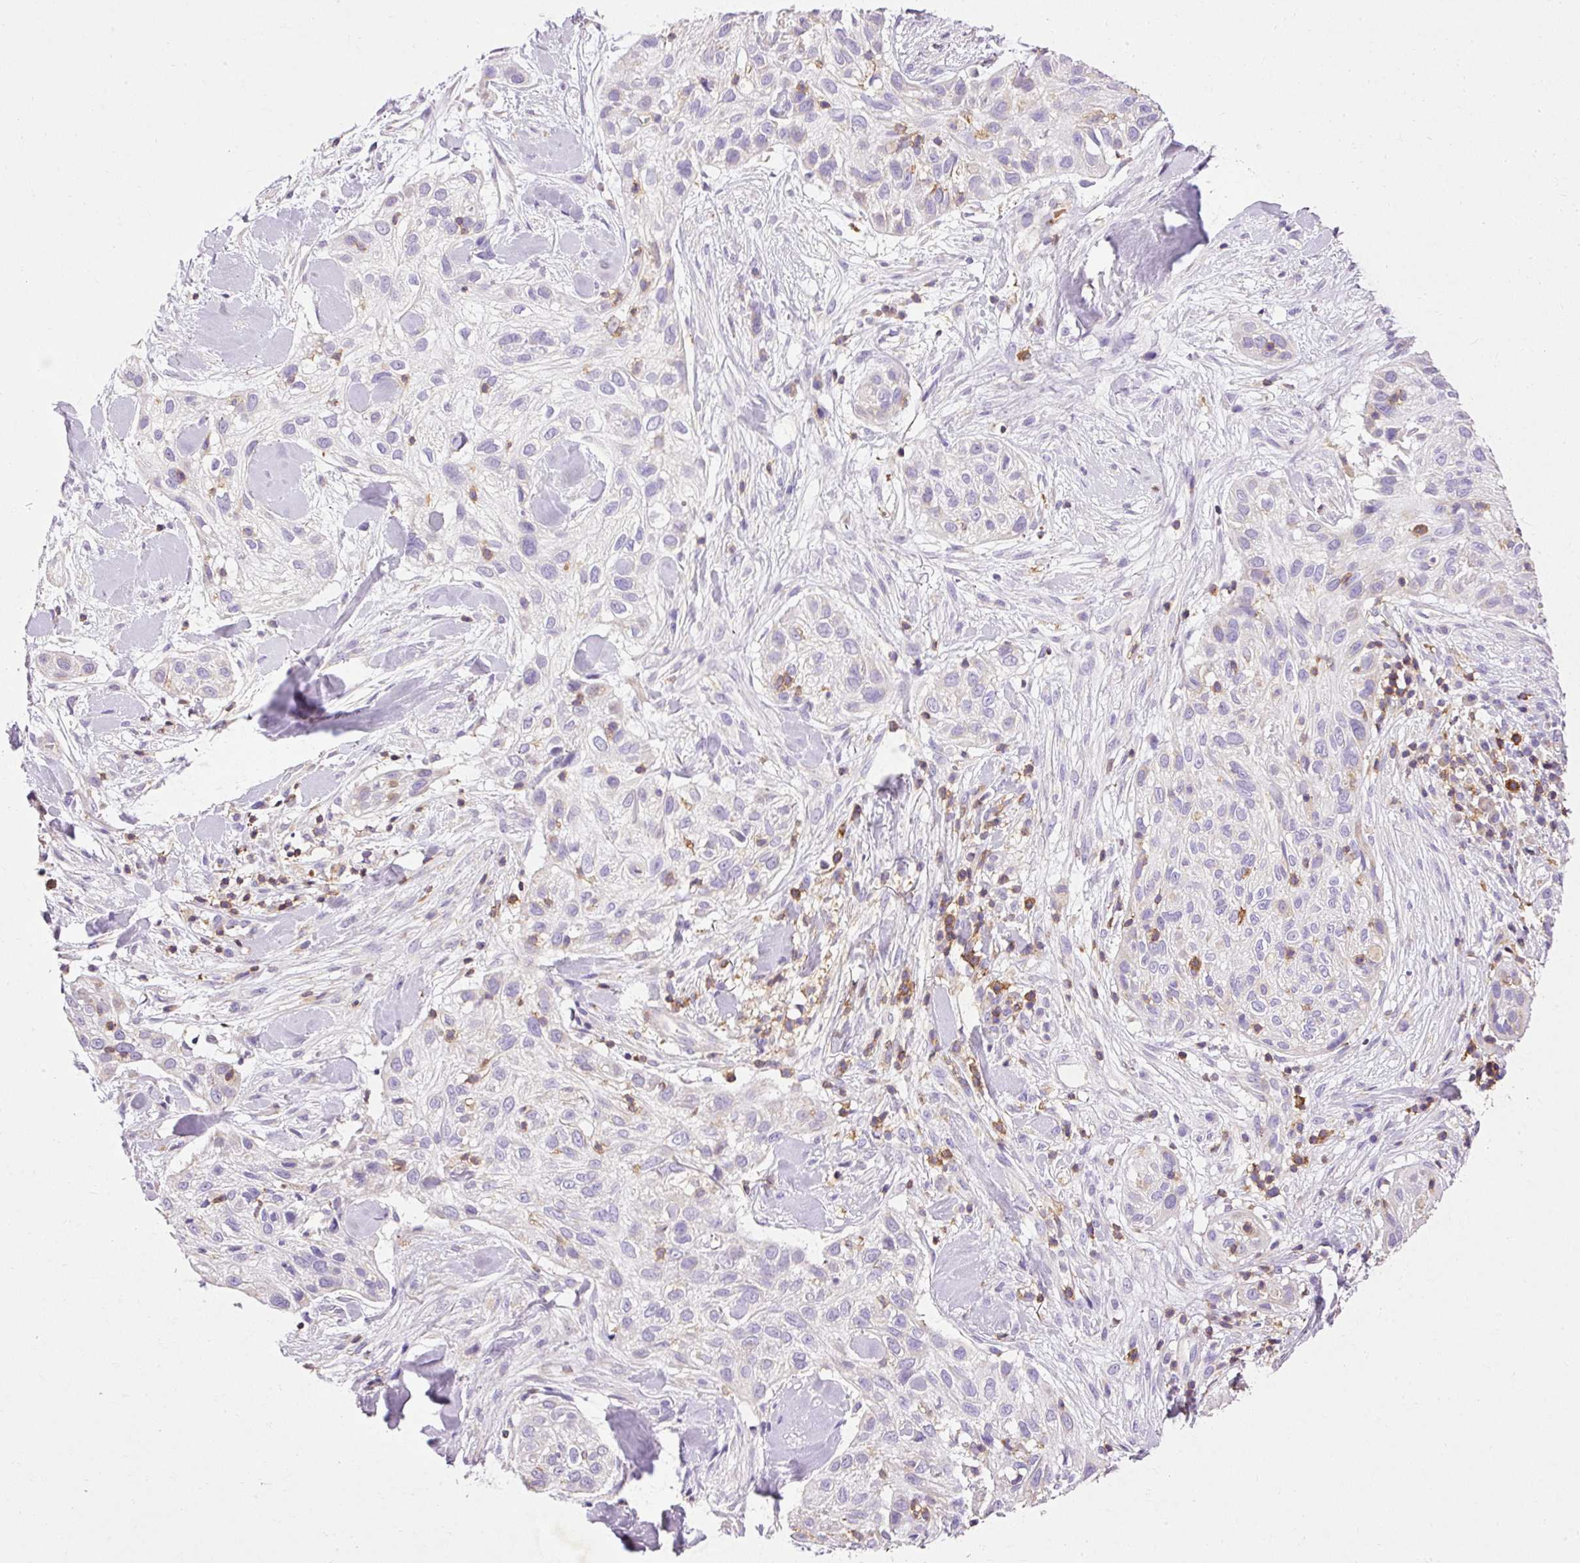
{"staining": {"intensity": "negative", "quantity": "none", "location": "none"}, "tissue": "skin cancer", "cell_type": "Tumor cells", "image_type": "cancer", "snomed": [{"axis": "morphology", "description": "Squamous cell carcinoma, NOS"}, {"axis": "topography", "description": "Skin"}], "caption": "Immunohistochemical staining of skin squamous cell carcinoma shows no significant positivity in tumor cells.", "gene": "IMMT", "patient": {"sex": "male", "age": 82}}